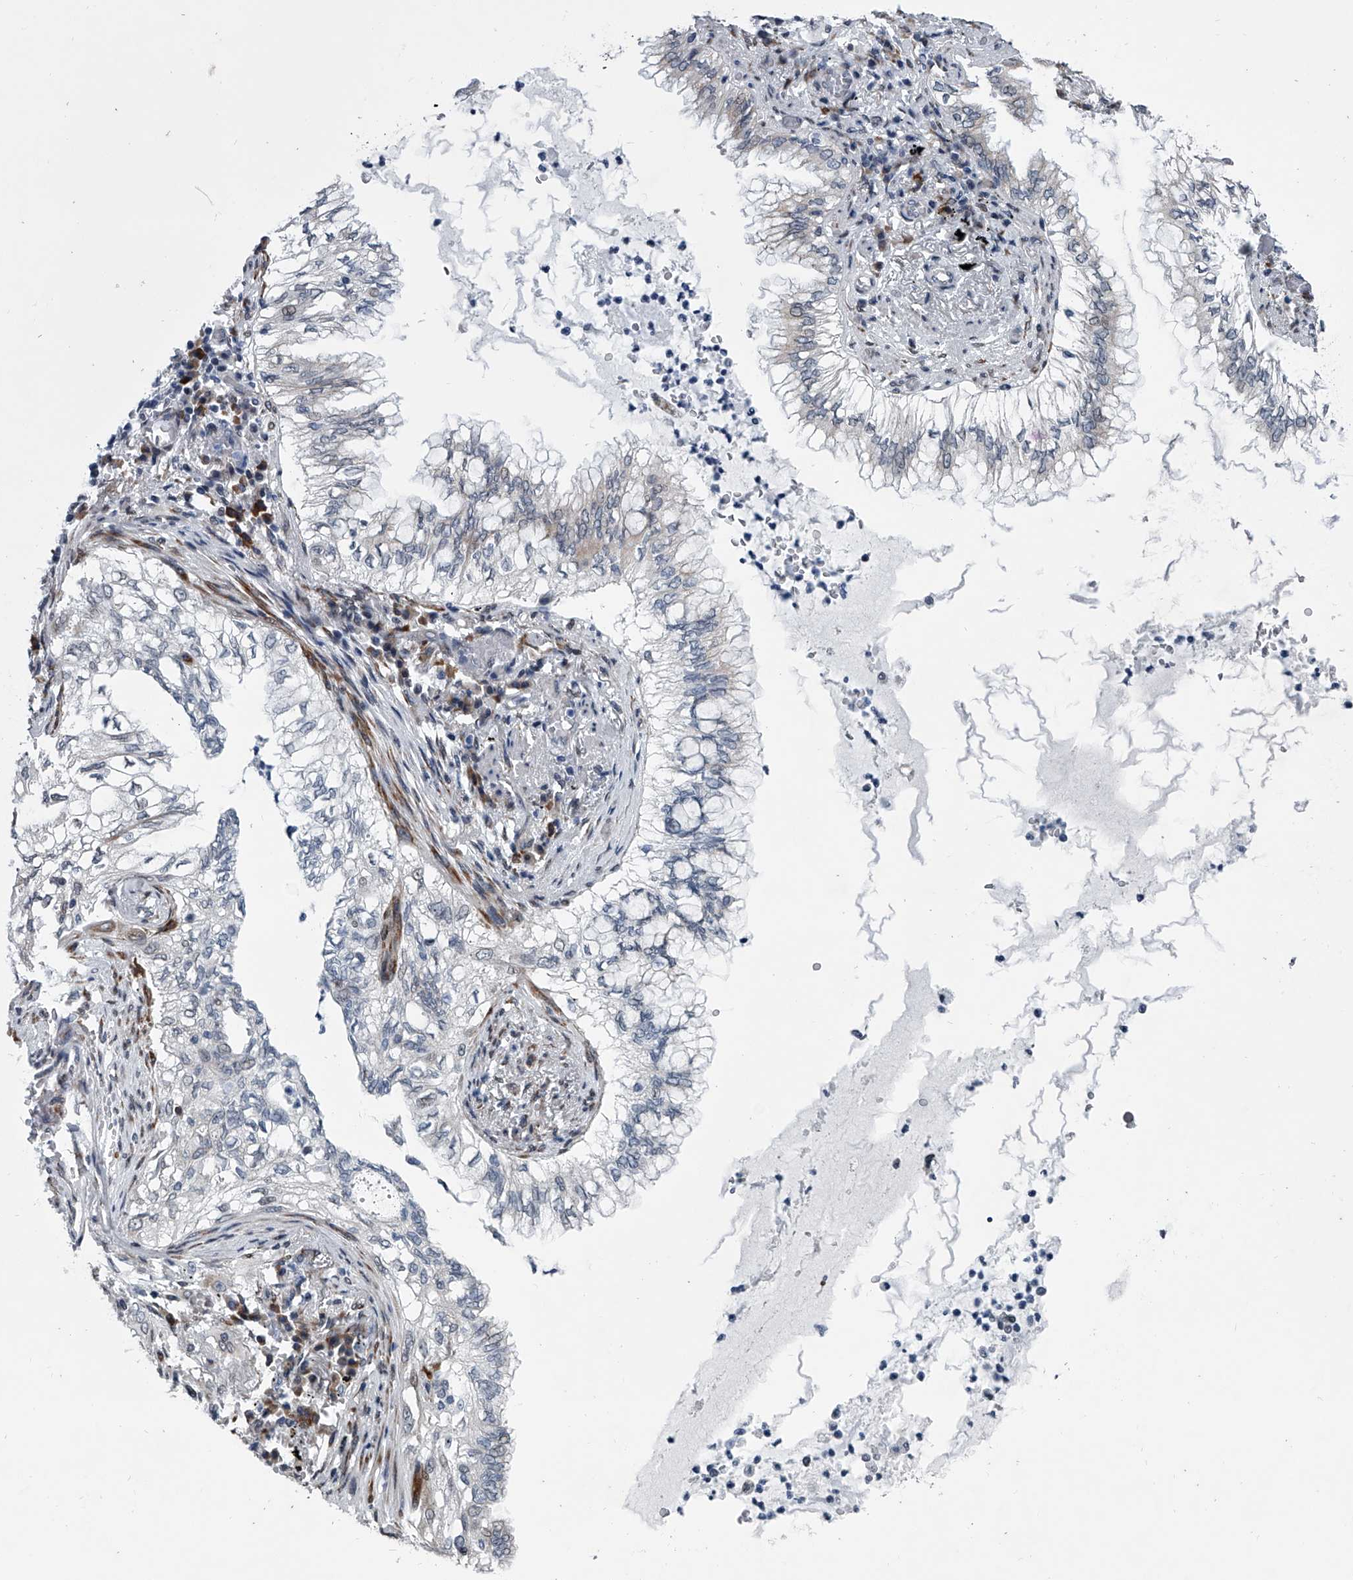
{"staining": {"intensity": "negative", "quantity": "none", "location": "none"}, "tissue": "lung cancer", "cell_type": "Tumor cells", "image_type": "cancer", "snomed": [{"axis": "morphology", "description": "Adenocarcinoma, NOS"}, {"axis": "topography", "description": "Lung"}], "caption": "This is an immunohistochemistry histopathology image of human lung adenocarcinoma. There is no staining in tumor cells.", "gene": "PPP2R5D", "patient": {"sex": "female", "age": 70}}